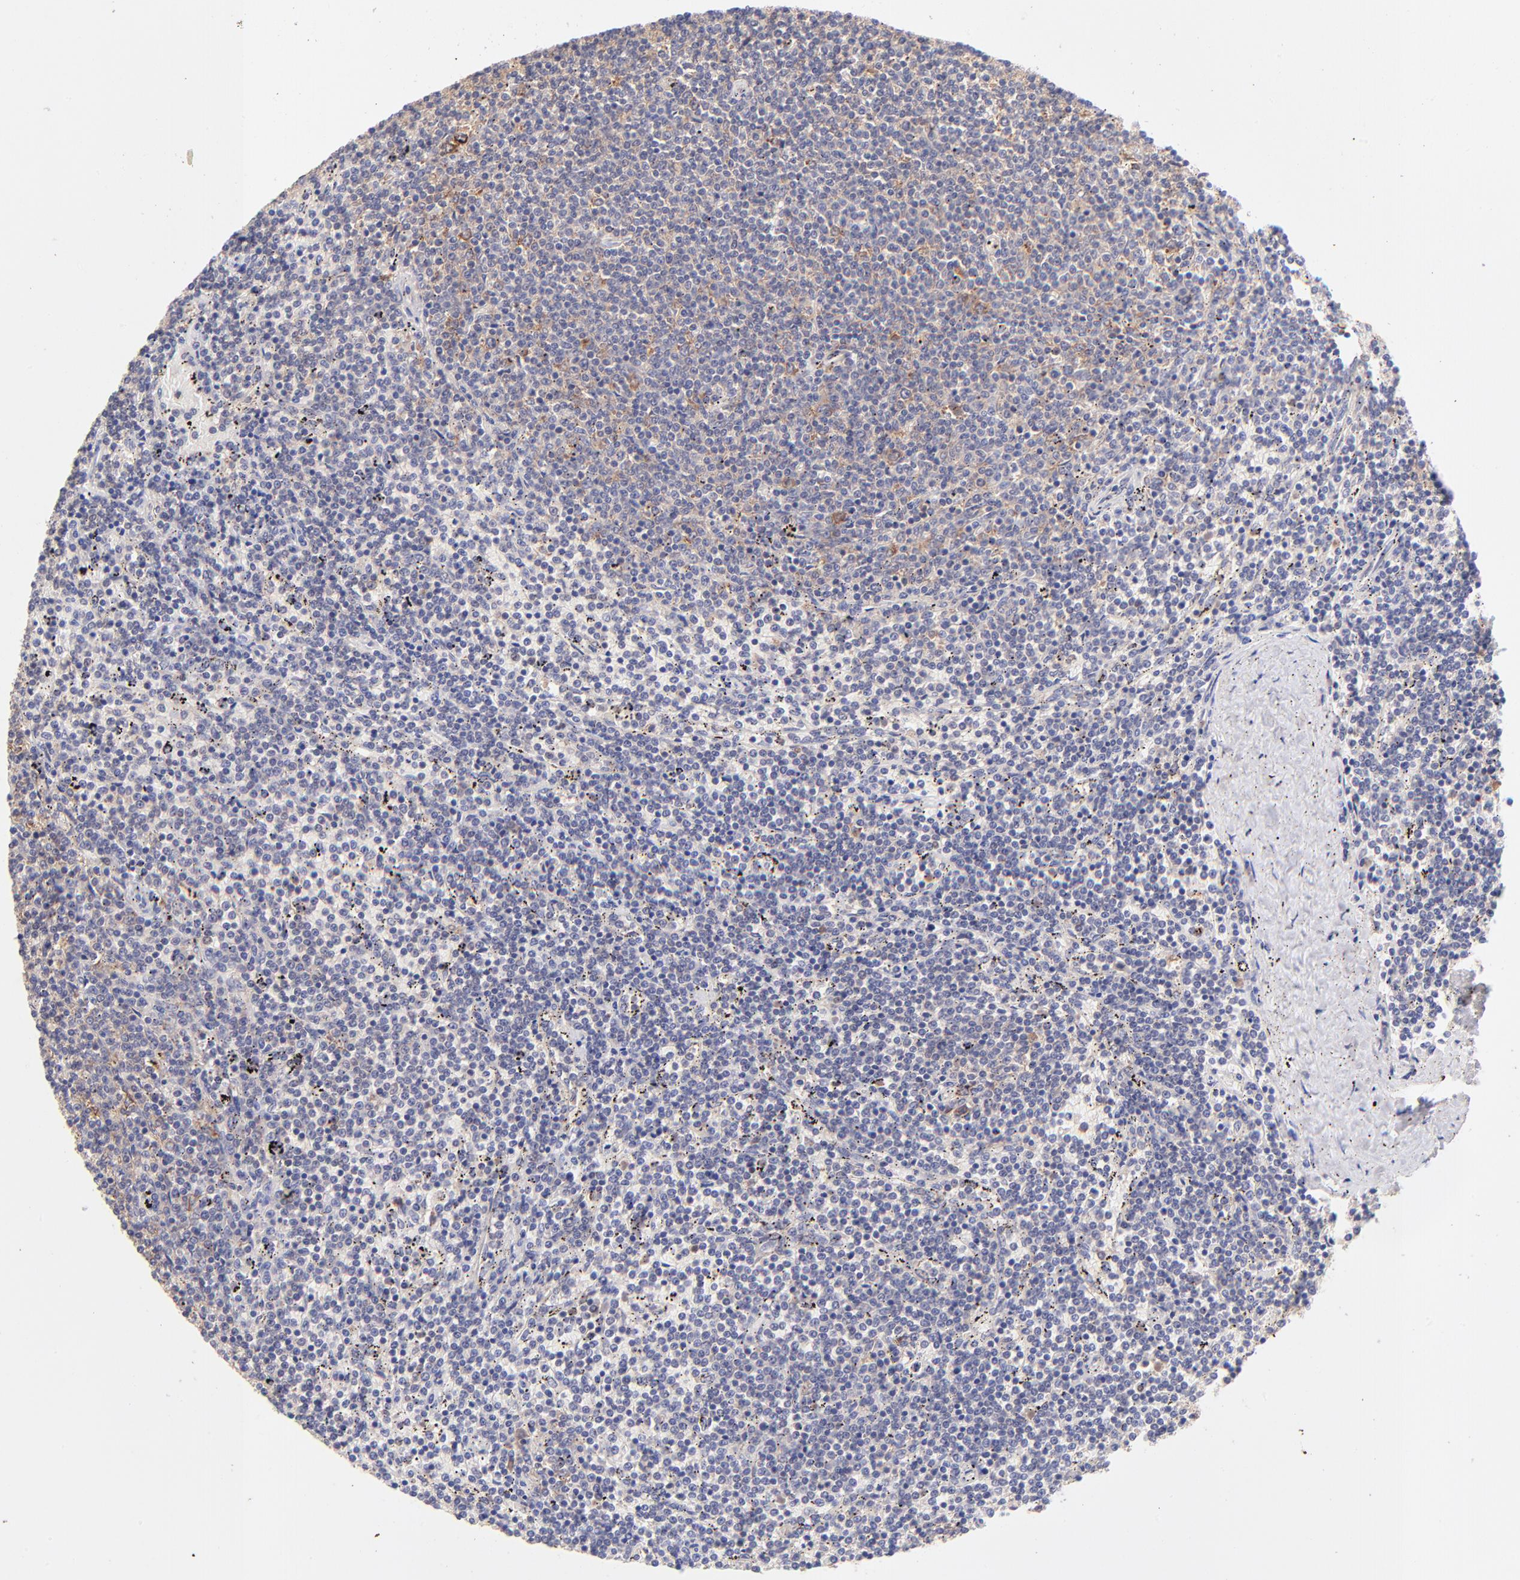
{"staining": {"intensity": "weak", "quantity": "<25%", "location": "cytoplasmic/membranous"}, "tissue": "lymphoma", "cell_type": "Tumor cells", "image_type": "cancer", "snomed": [{"axis": "morphology", "description": "Malignant lymphoma, non-Hodgkin's type, Low grade"}, {"axis": "topography", "description": "Spleen"}], "caption": "A histopathology image of human low-grade malignant lymphoma, non-Hodgkin's type is negative for staining in tumor cells.", "gene": "RPL11", "patient": {"sex": "female", "age": 50}}